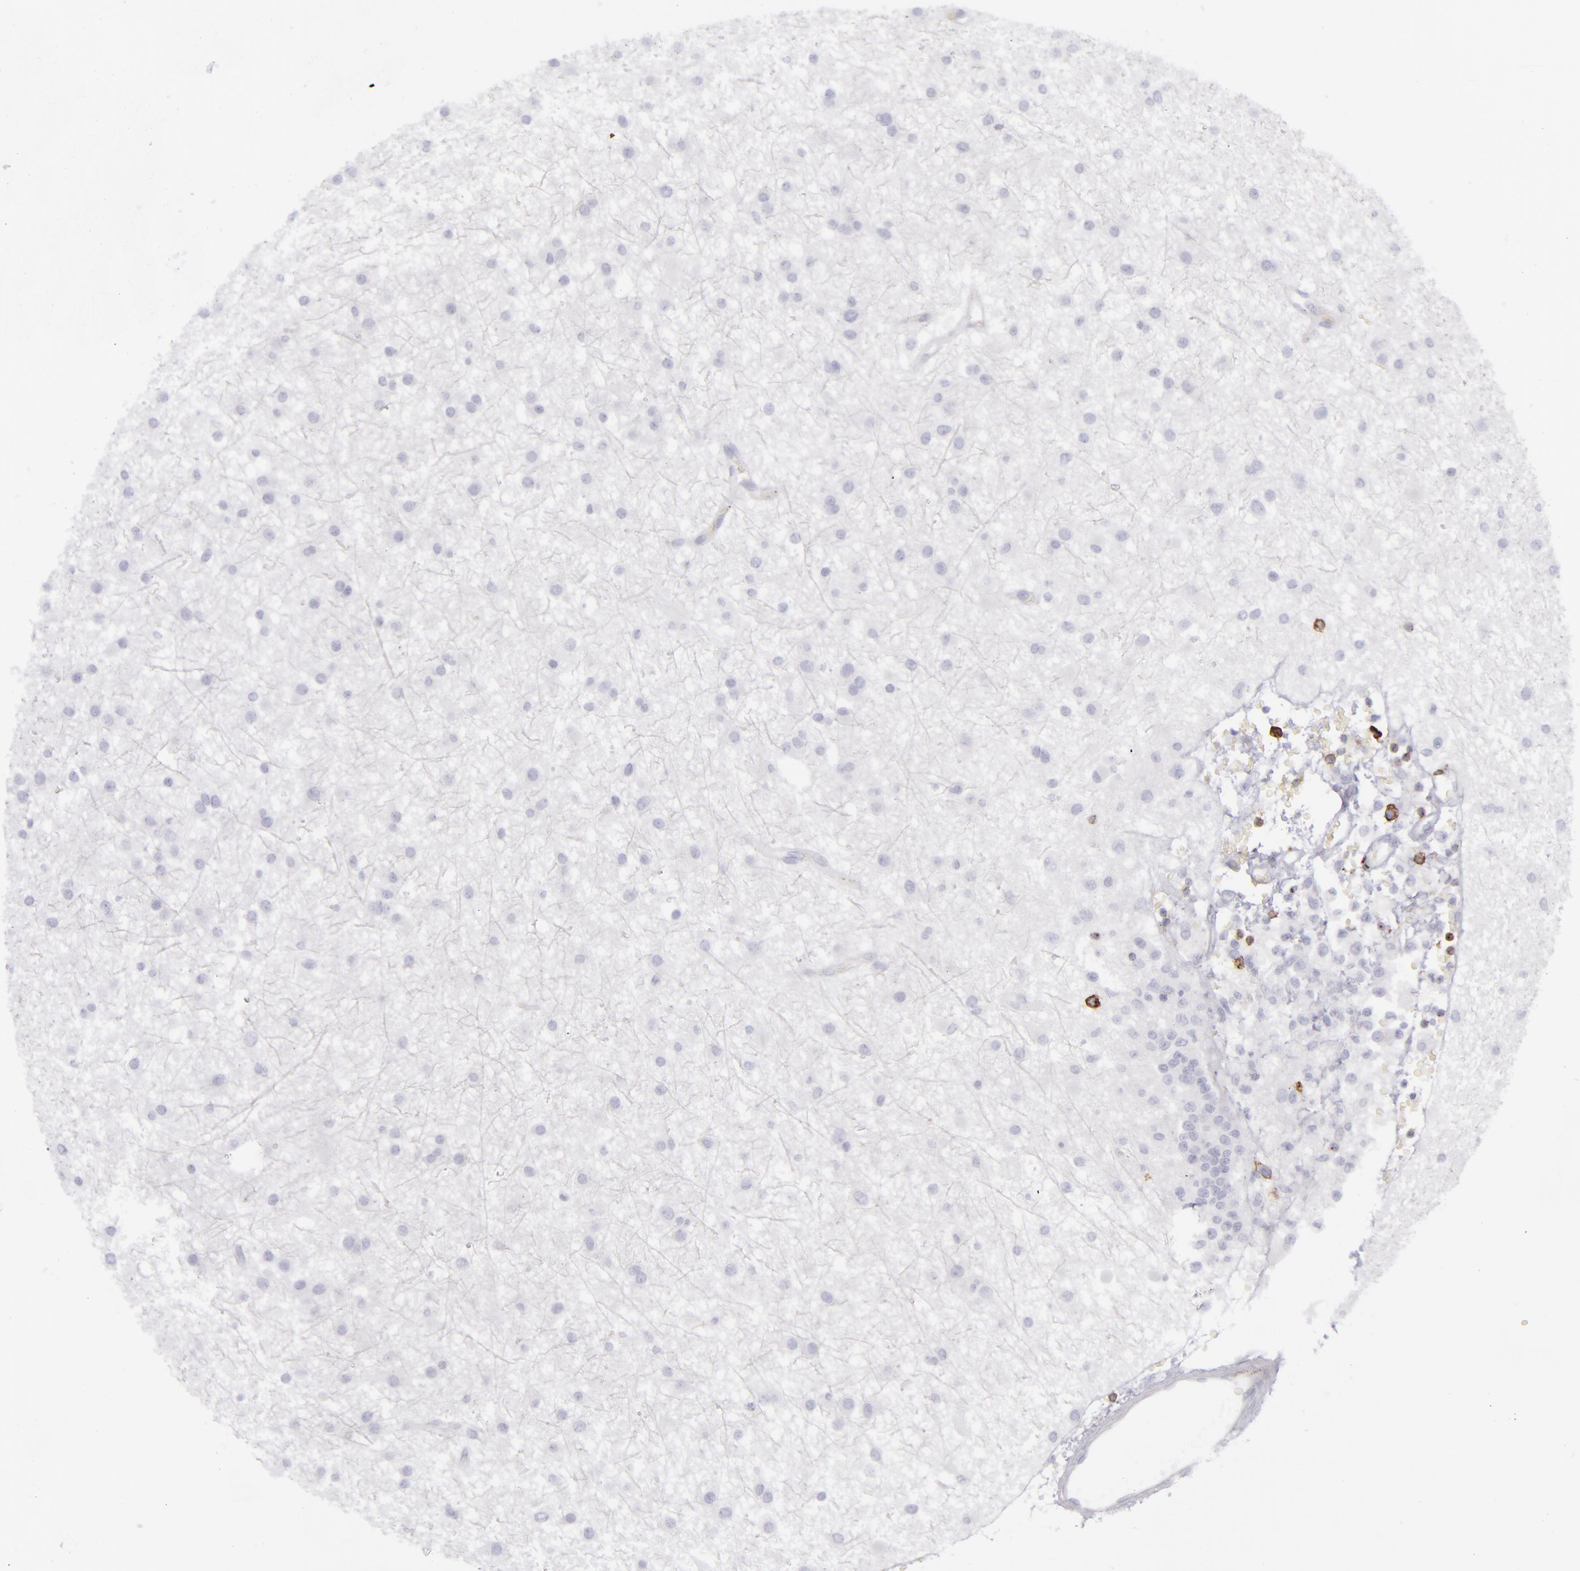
{"staining": {"intensity": "negative", "quantity": "none", "location": "none"}, "tissue": "glioma", "cell_type": "Tumor cells", "image_type": "cancer", "snomed": [{"axis": "morphology", "description": "Glioma, malignant, Low grade"}, {"axis": "topography", "description": "Brain"}], "caption": "This is an immunohistochemistry (IHC) photomicrograph of glioma. There is no expression in tumor cells.", "gene": "CD27", "patient": {"sex": "female", "age": 36}}